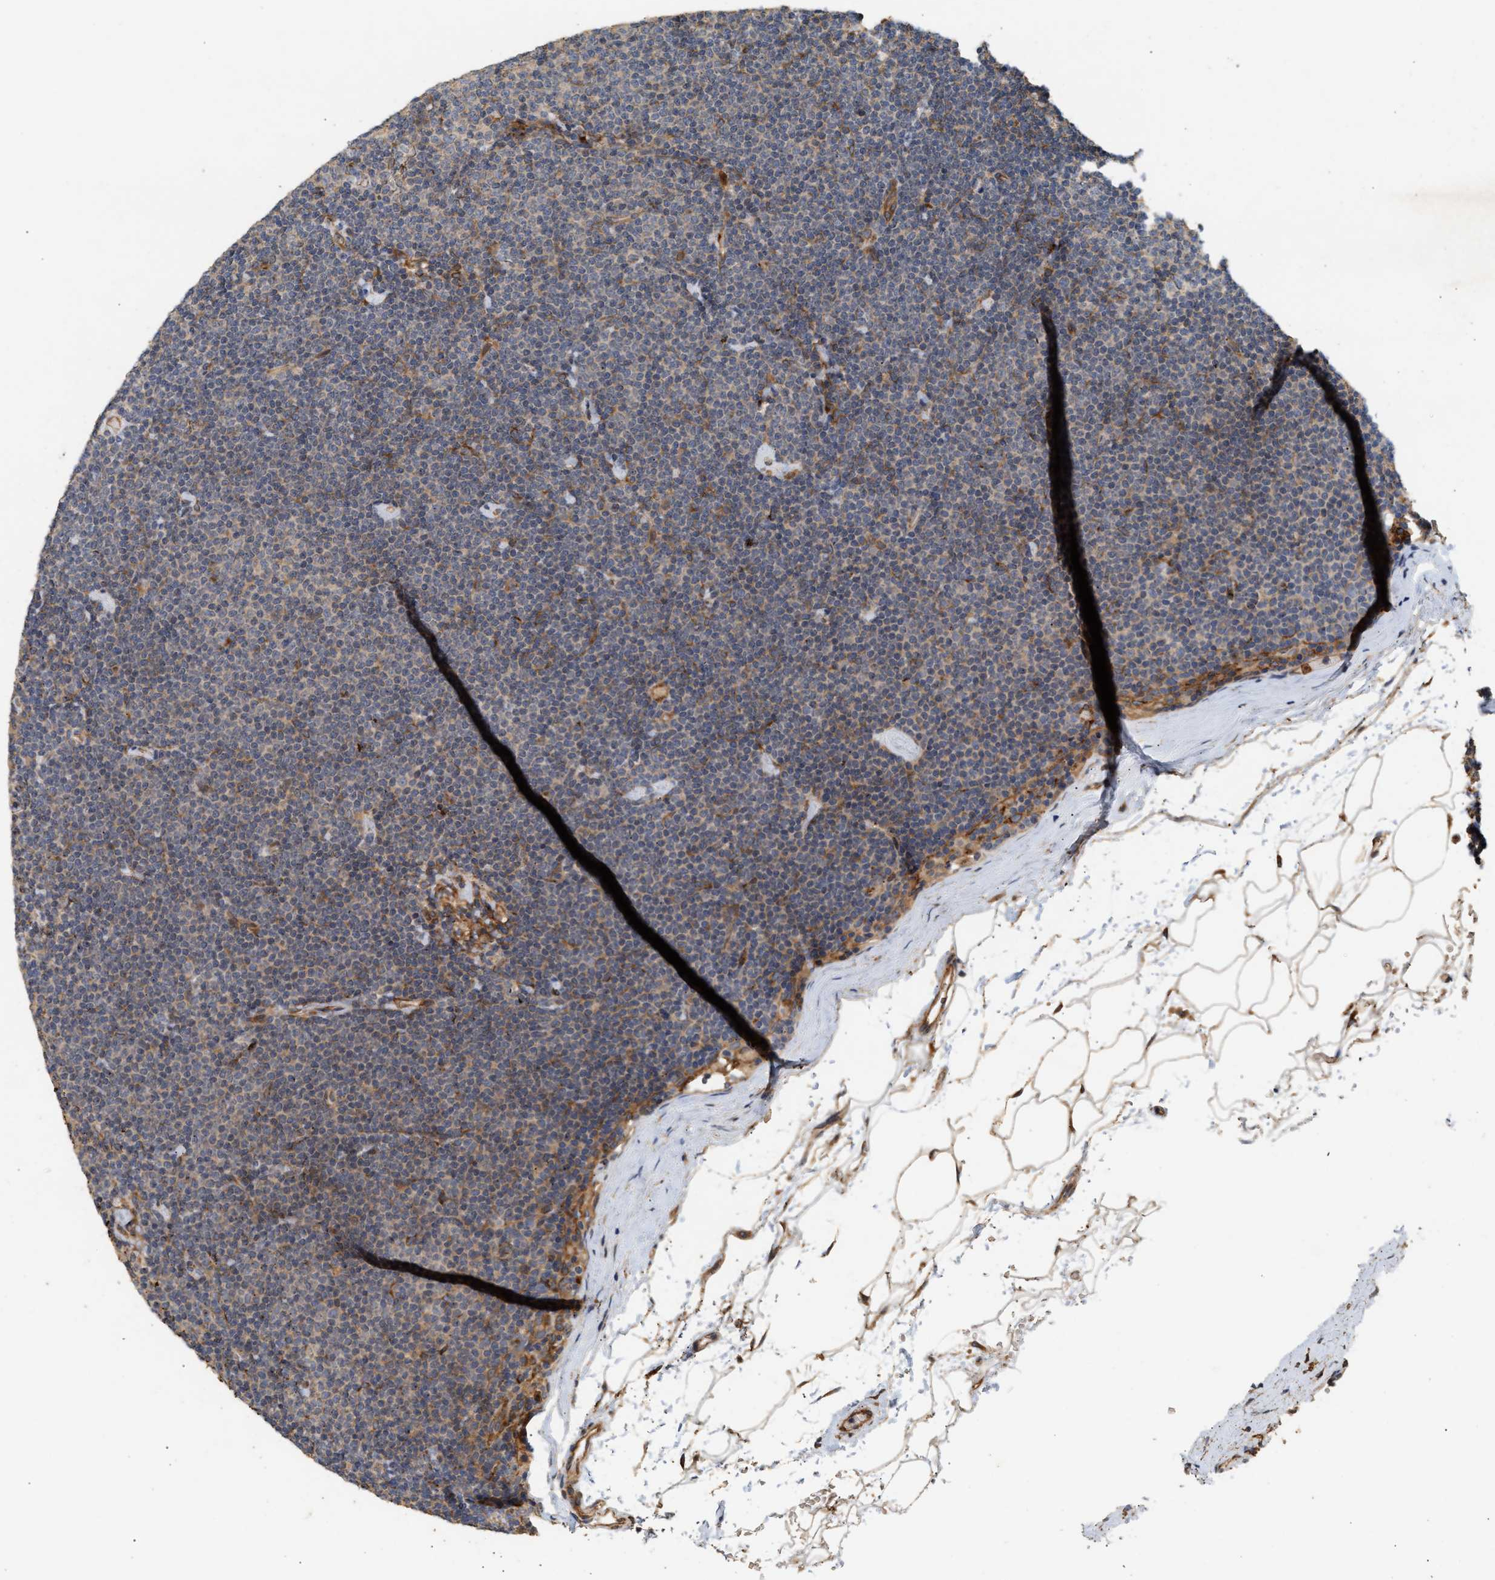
{"staining": {"intensity": "weak", "quantity": "25%-75%", "location": "cytoplasmic/membranous"}, "tissue": "lymphoma", "cell_type": "Tumor cells", "image_type": "cancer", "snomed": [{"axis": "morphology", "description": "Malignant lymphoma, non-Hodgkin's type, Low grade"}, {"axis": "topography", "description": "Lymph node"}], "caption": "Immunohistochemical staining of low-grade malignant lymphoma, non-Hodgkin's type displays low levels of weak cytoplasmic/membranous expression in approximately 25%-75% of tumor cells.", "gene": "PLCD1", "patient": {"sex": "female", "age": 53}}